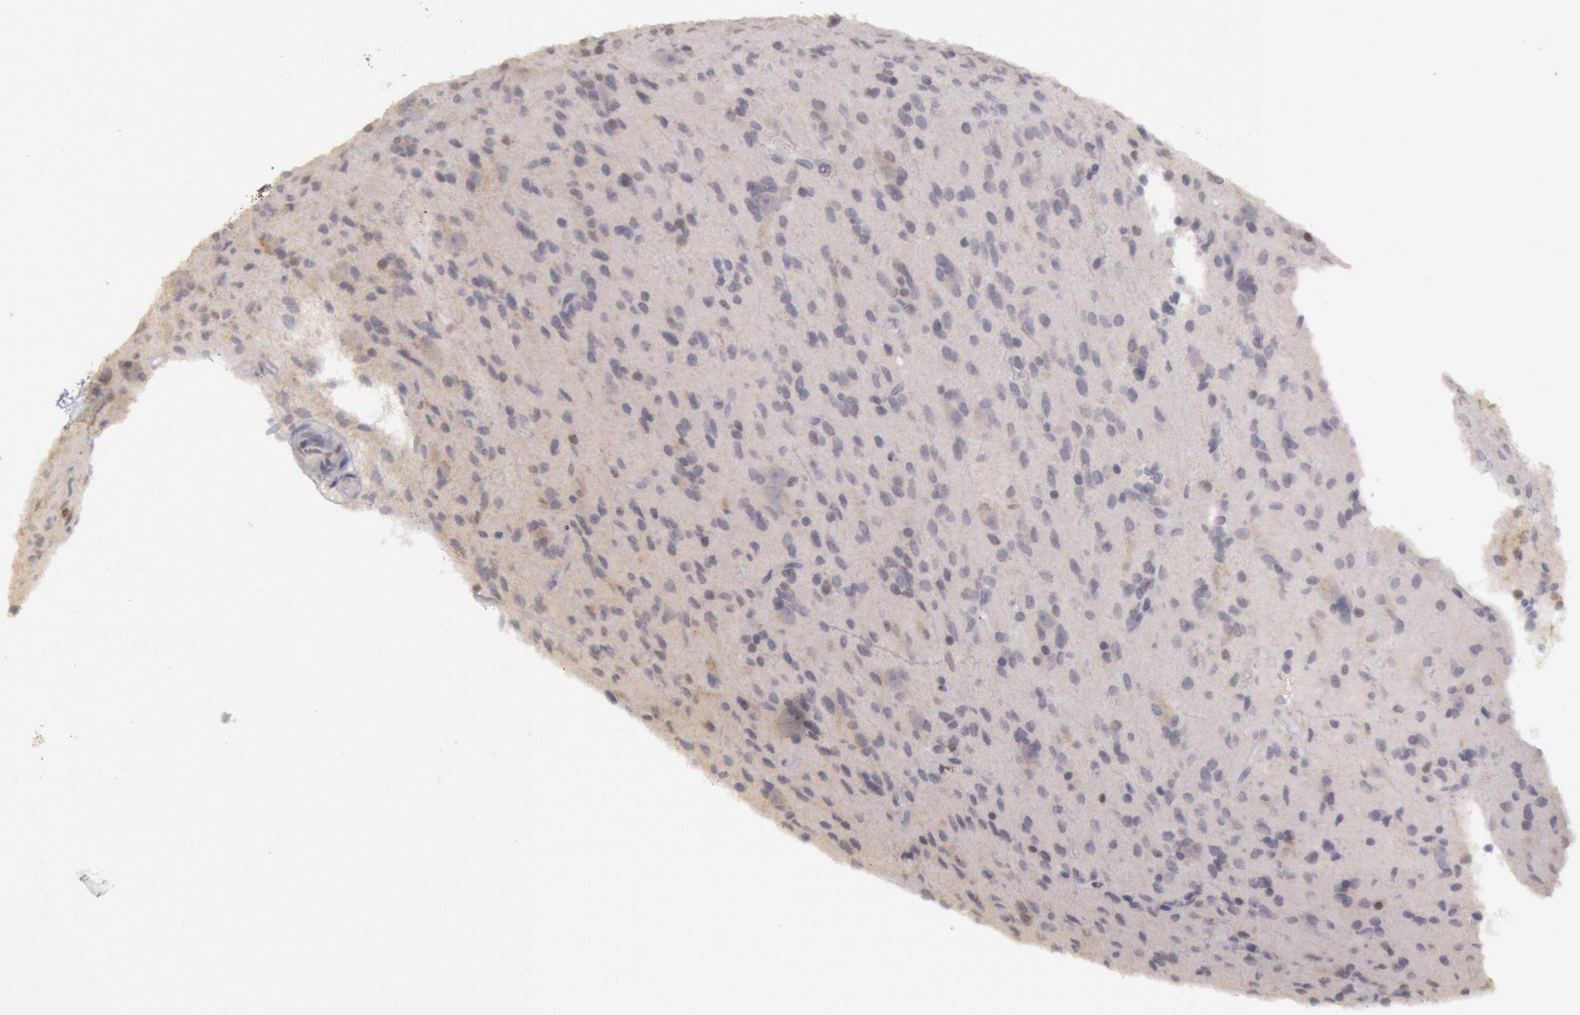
{"staining": {"intensity": "negative", "quantity": "none", "location": "none"}, "tissue": "glioma", "cell_type": "Tumor cells", "image_type": "cancer", "snomed": [{"axis": "morphology", "description": "Glioma, malignant, Low grade"}, {"axis": "topography", "description": "Brain"}], "caption": "This is an immunohistochemistry (IHC) micrograph of malignant low-grade glioma. There is no positivity in tumor cells.", "gene": "RIMBP3C", "patient": {"sex": "female", "age": 15}}